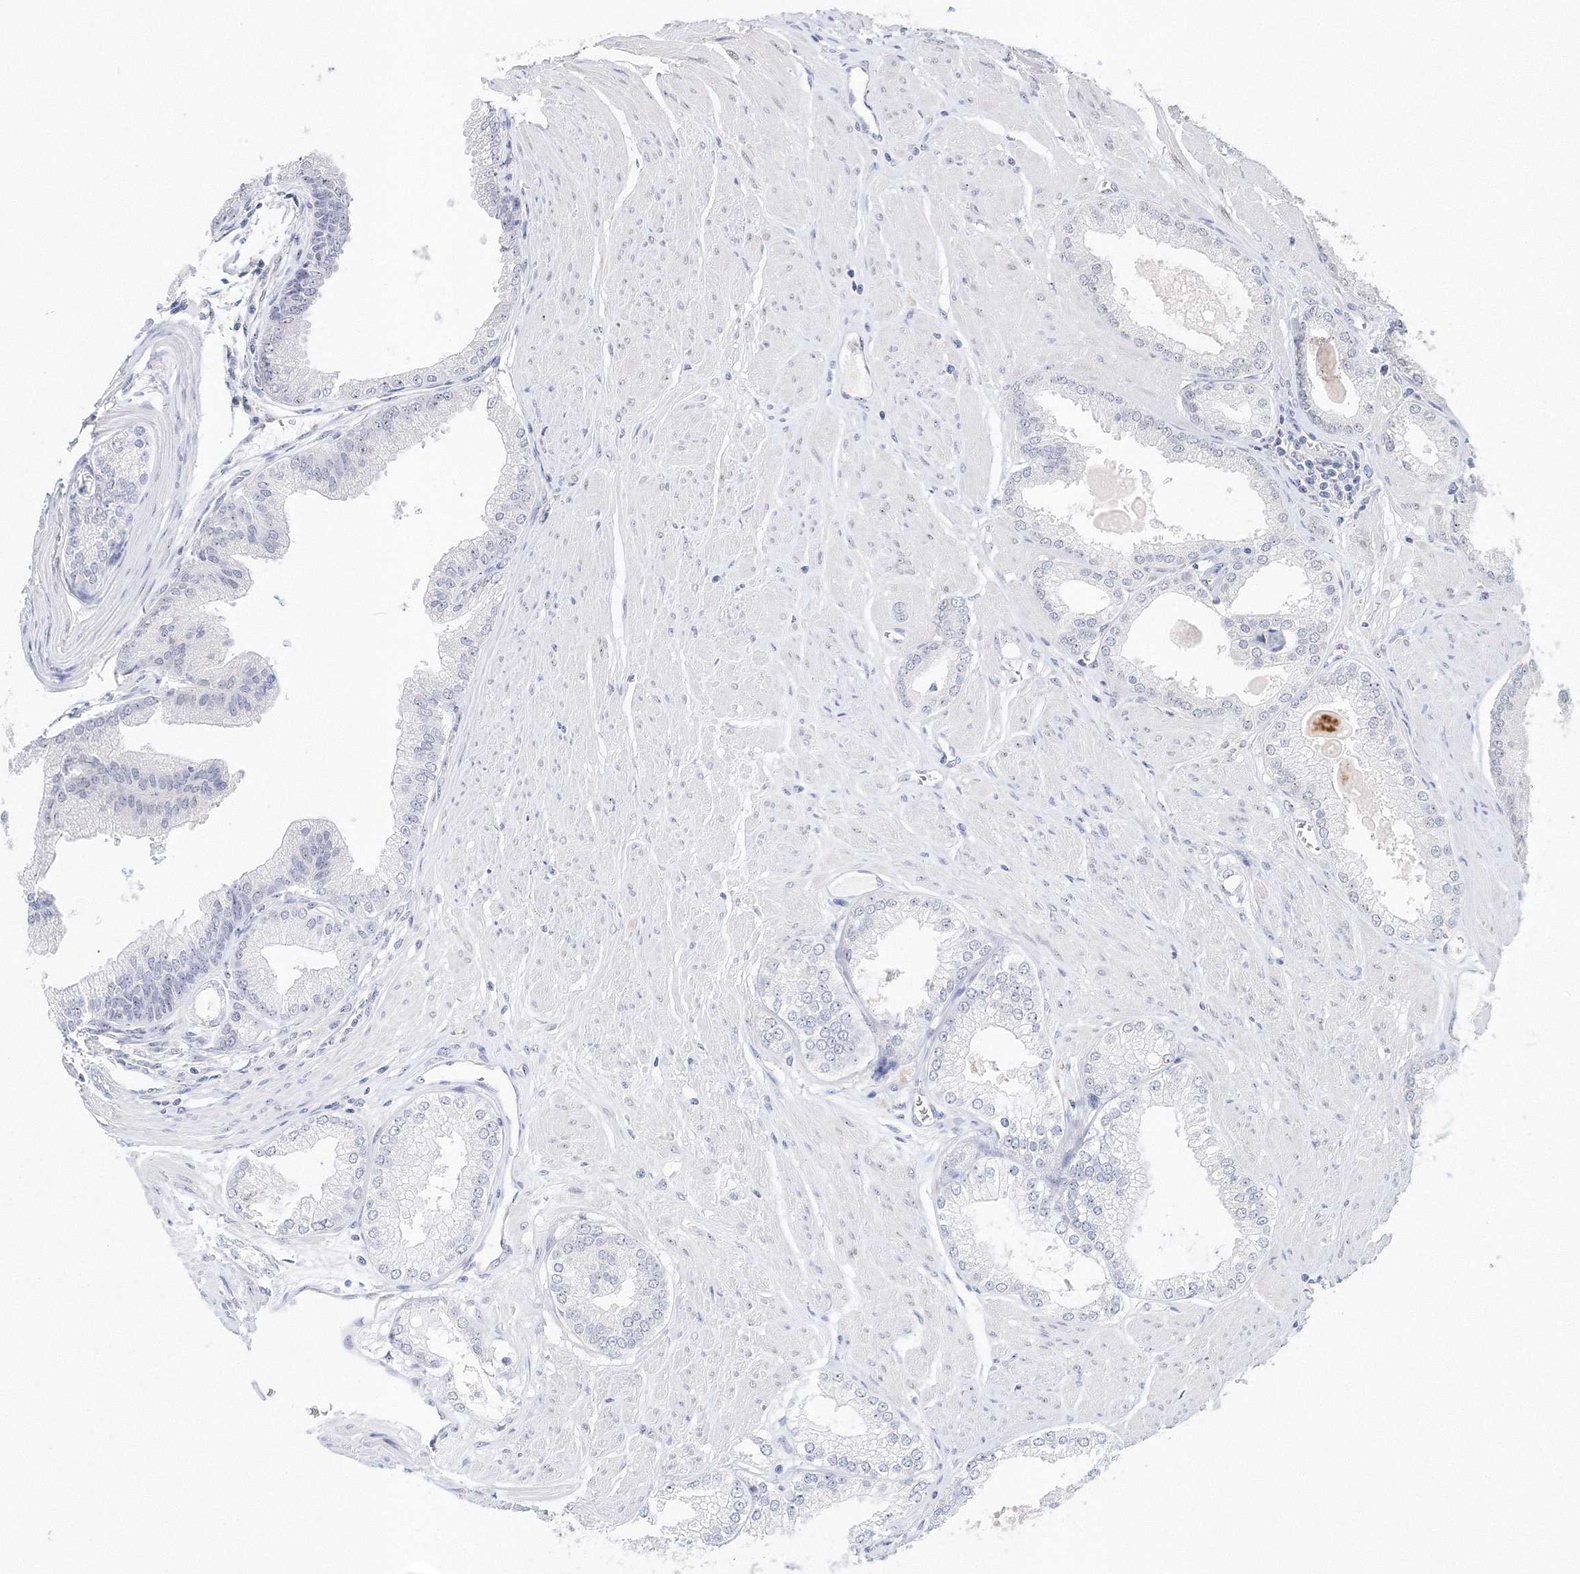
{"staining": {"intensity": "weak", "quantity": "<25%", "location": "nuclear"}, "tissue": "prostate cancer", "cell_type": "Tumor cells", "image_type": "cancer", "snomed": [{"axis": "morphology", "description": "Adenocarcinoma, High grade"}, {"axis": "topography", "description": "Prostate"}], "caption": "A high-resolution image shows IHC staining of prostate adenocarcinoma (high-grade), which displays no significant staining in tumor cells.", "gene": "SIRT7", "patient": {"sex": "male", "age": 61}}